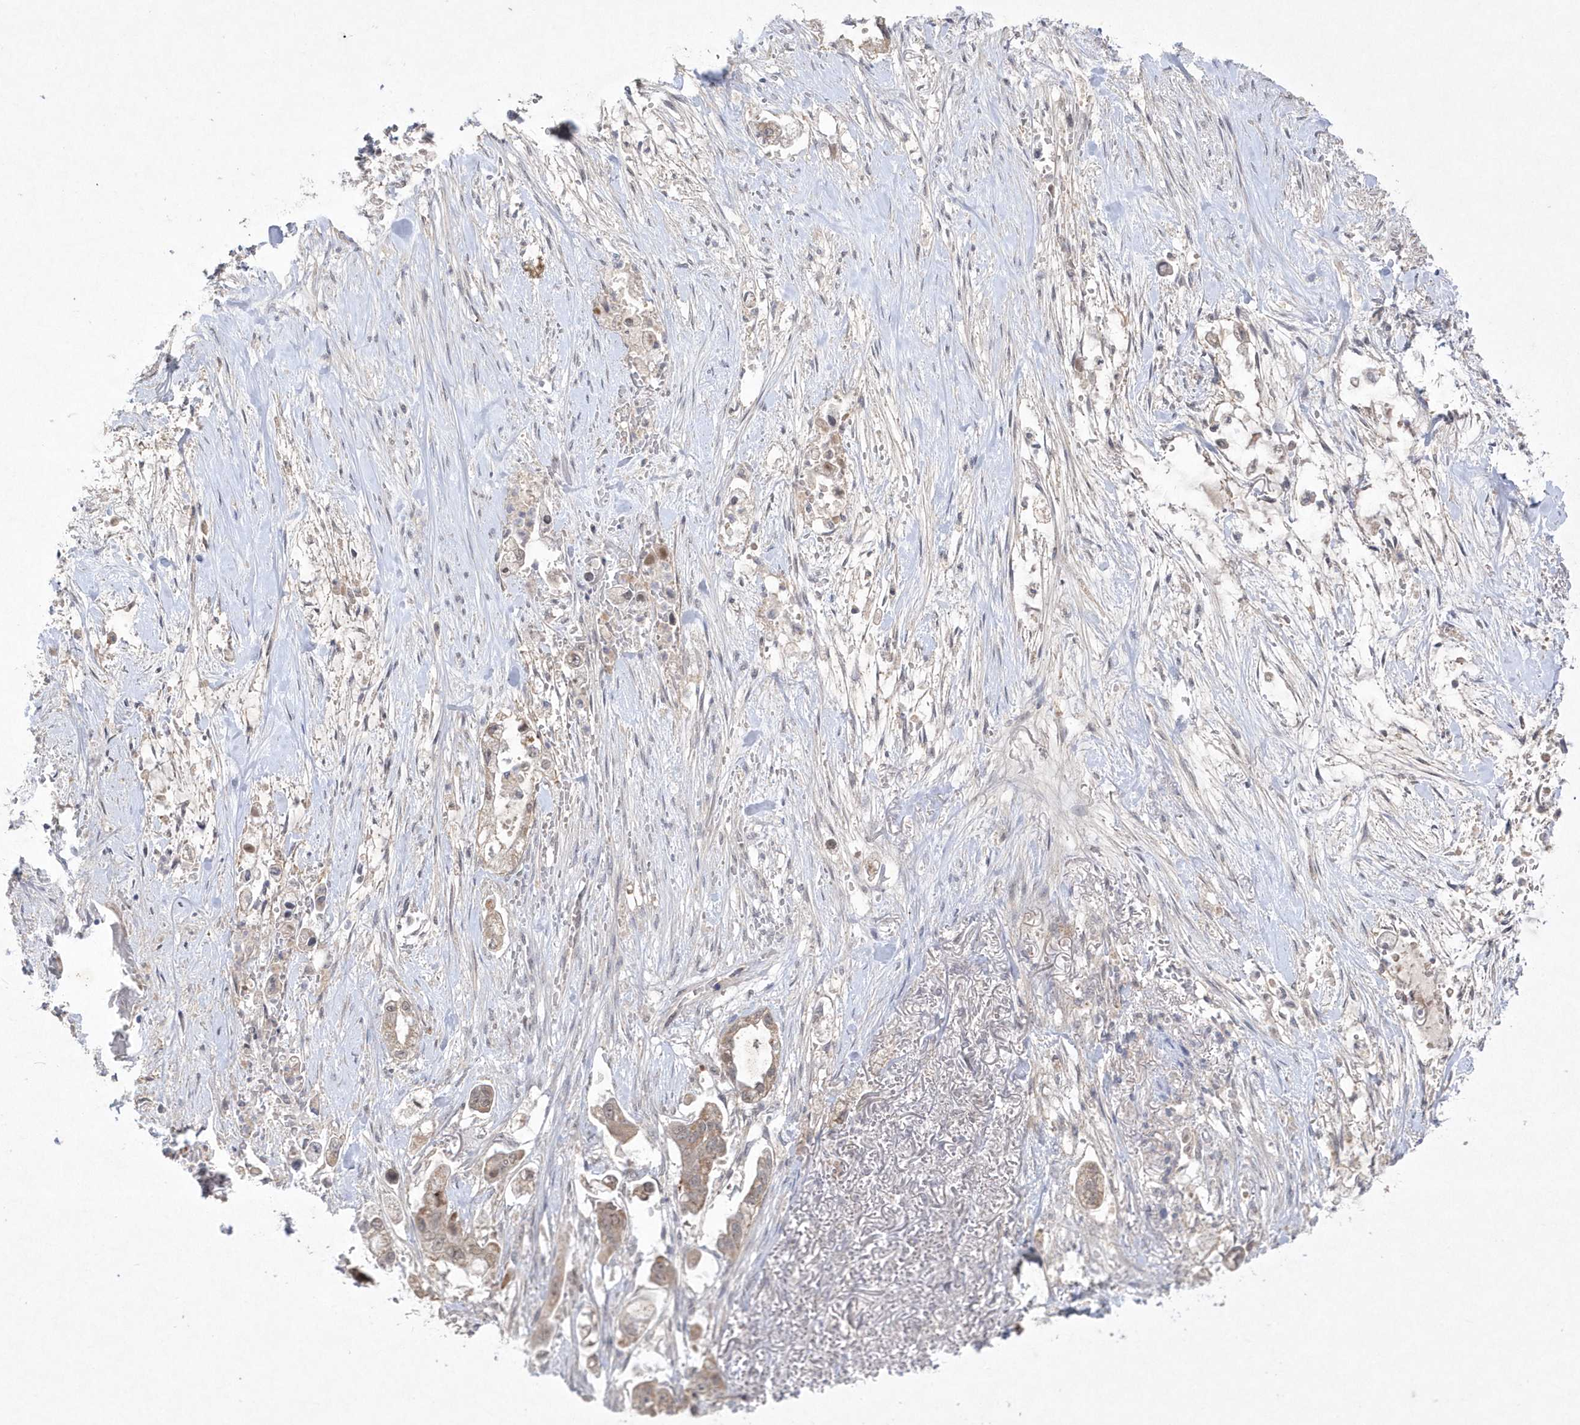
{"staining": {"intensity": "weak", "quantity": ">75%", "location": "cytoplasmic/membranous"}, "tissue": "stomach cancer", "cell_type": "Tumor cells", "image_type": "cancer", "snomed": [{"axis": "morphology", "description": "Adenocarcinoma, NOS"}, {"axis": "topography", "description": "Stomach"}], "caption": "Approximately >75% of tumor cells in stomach adenocarcinoma exhibit weak cytoplasmic/membranous protein positivity as visualized by brown immunohistochemical staining.", "gene": "CPSF3", "patient": {"sex": "male", "age": 62}}